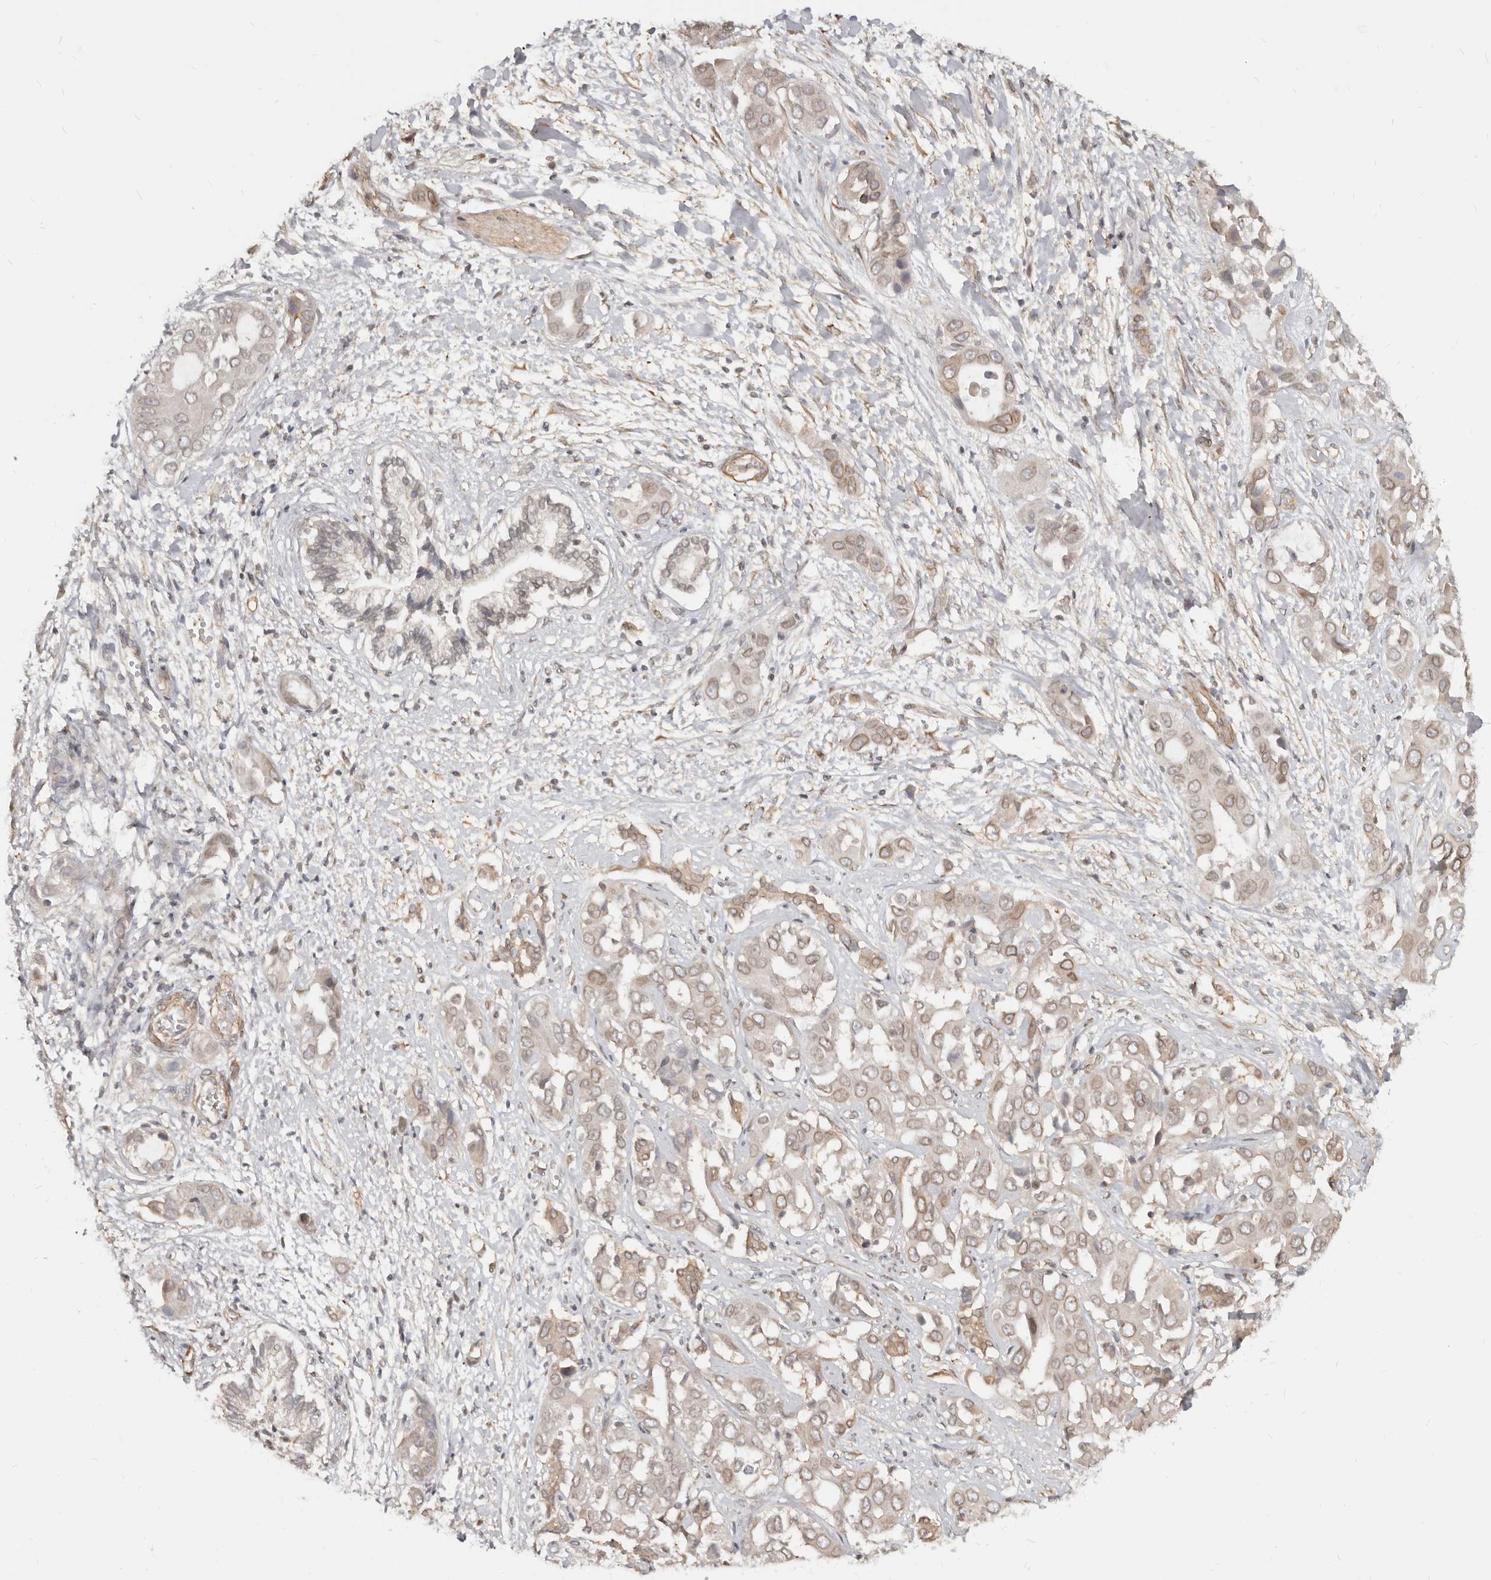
{"staining": {"intensity": "weak", "quantity": "<25%", "location": "cytoplasmic/membranous"}, "tissue": "liver cancer", "cell_type": "Tumor cells", "image_type": "cancer", "snomed": [{"axis": "morphology", "description": "Cholangiocarcinoma"}, {"axis": "topography", "description": "Liver"}], "caption": "IHC image of neoplastic tissue: liver cholangiocarcinoma stained with DAB reveals no significant protein staining in tumor cells. (DAB immunohistochemistry (IHC), high magnification).", "gene": "NUP153", "patient": {"sex": "female", "age": 52}}